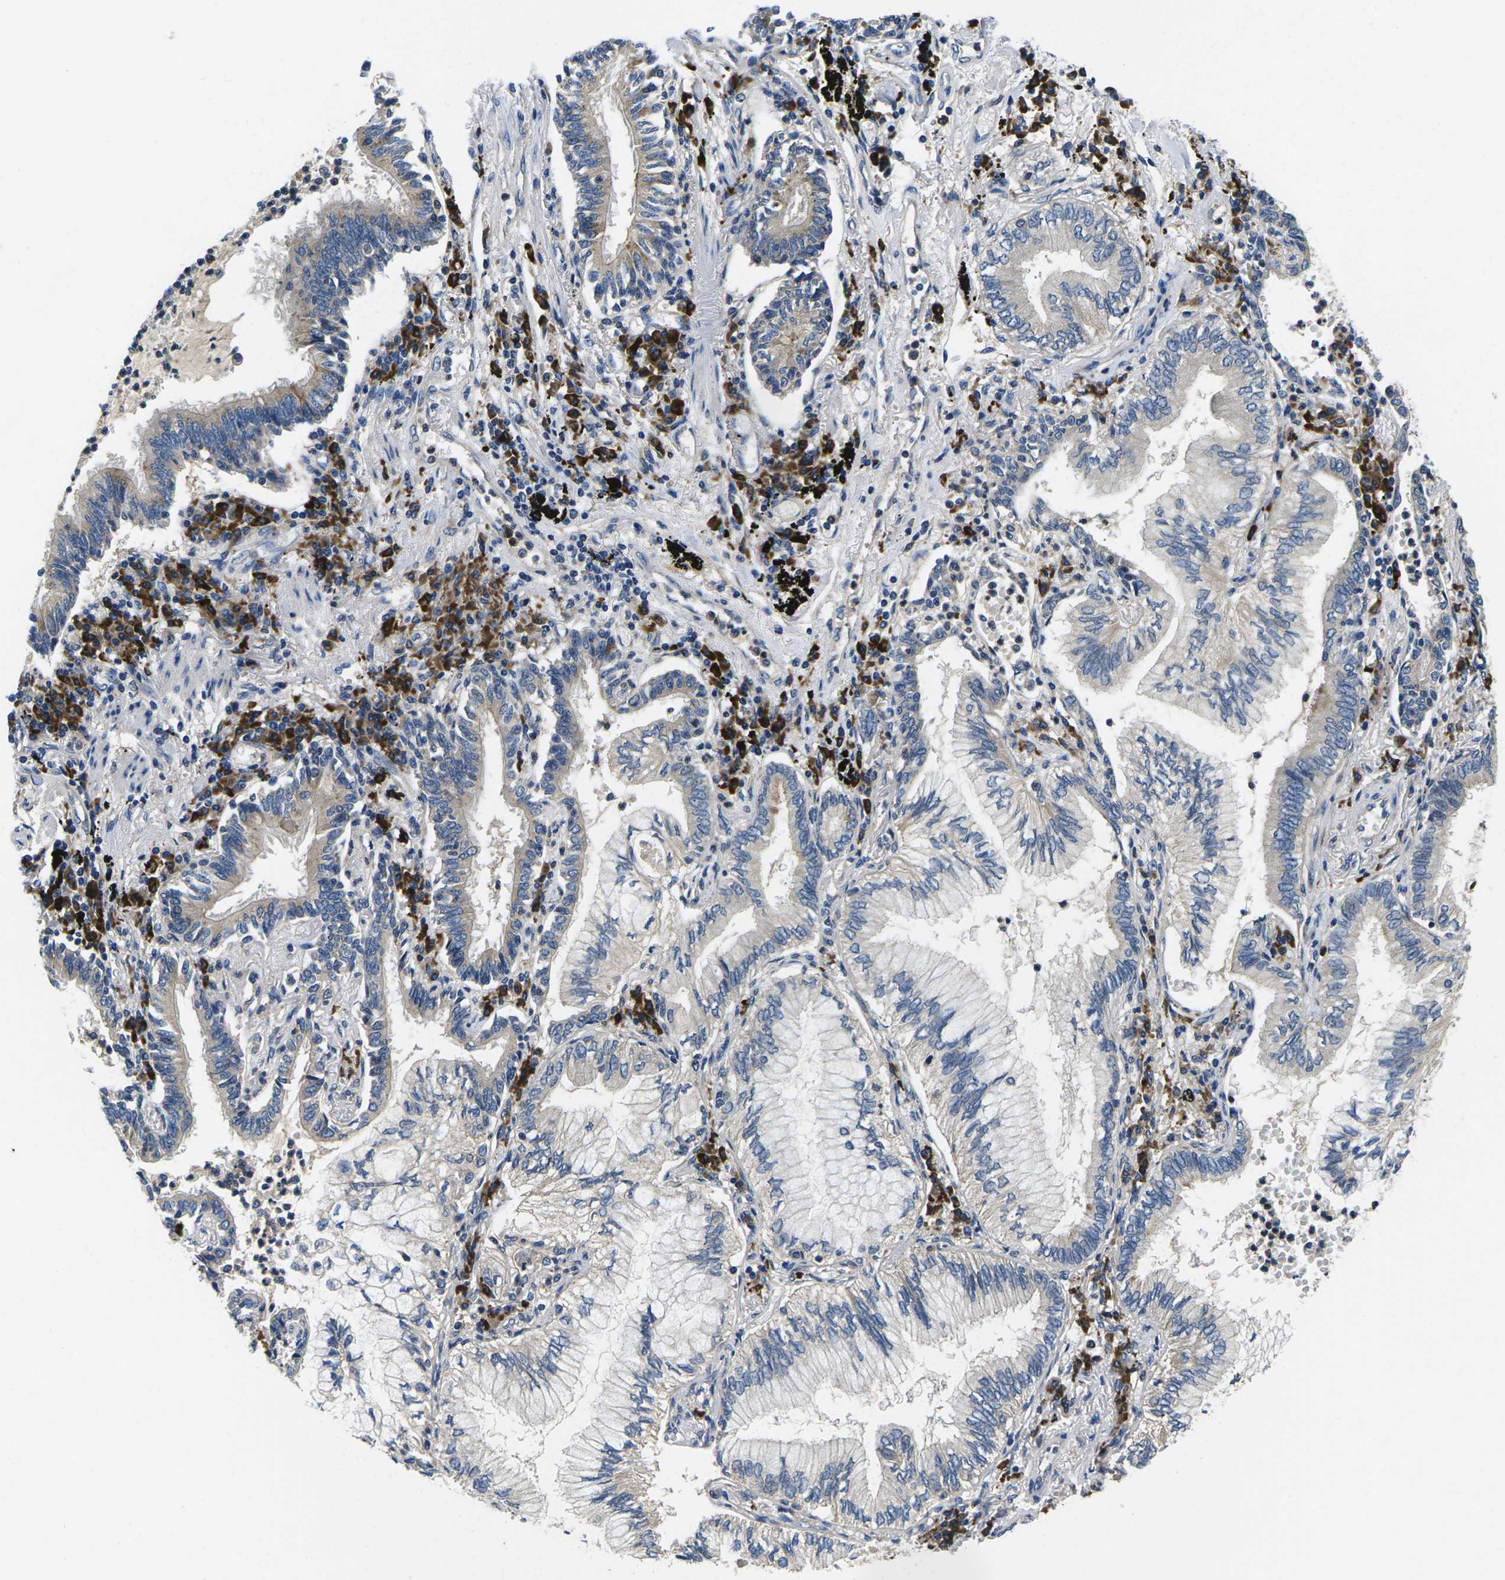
{"staining": {"intensity": "weak", "quantity": "<25%", "location": "cytoplasmic/membranous"}, "tissue": "lung cancer", "cell_type": "Tumor cells", "image_type": "cancer", "snomed": [{"axis": "morphology", "description": "Normal tissue, NOS"}, {"axis": "morphology", "description": "Adenocarcinoma, NOS"}, {"axis": "topography", "description": "Bronchus"}, {"axis": "topography", "description": "Lung"}], "caption": "Tumor cells are negative for protein expression in human adenocarcinoma (lung).", "gene": "PLCE1", "patient": {"sex": "female", "age": 70}}